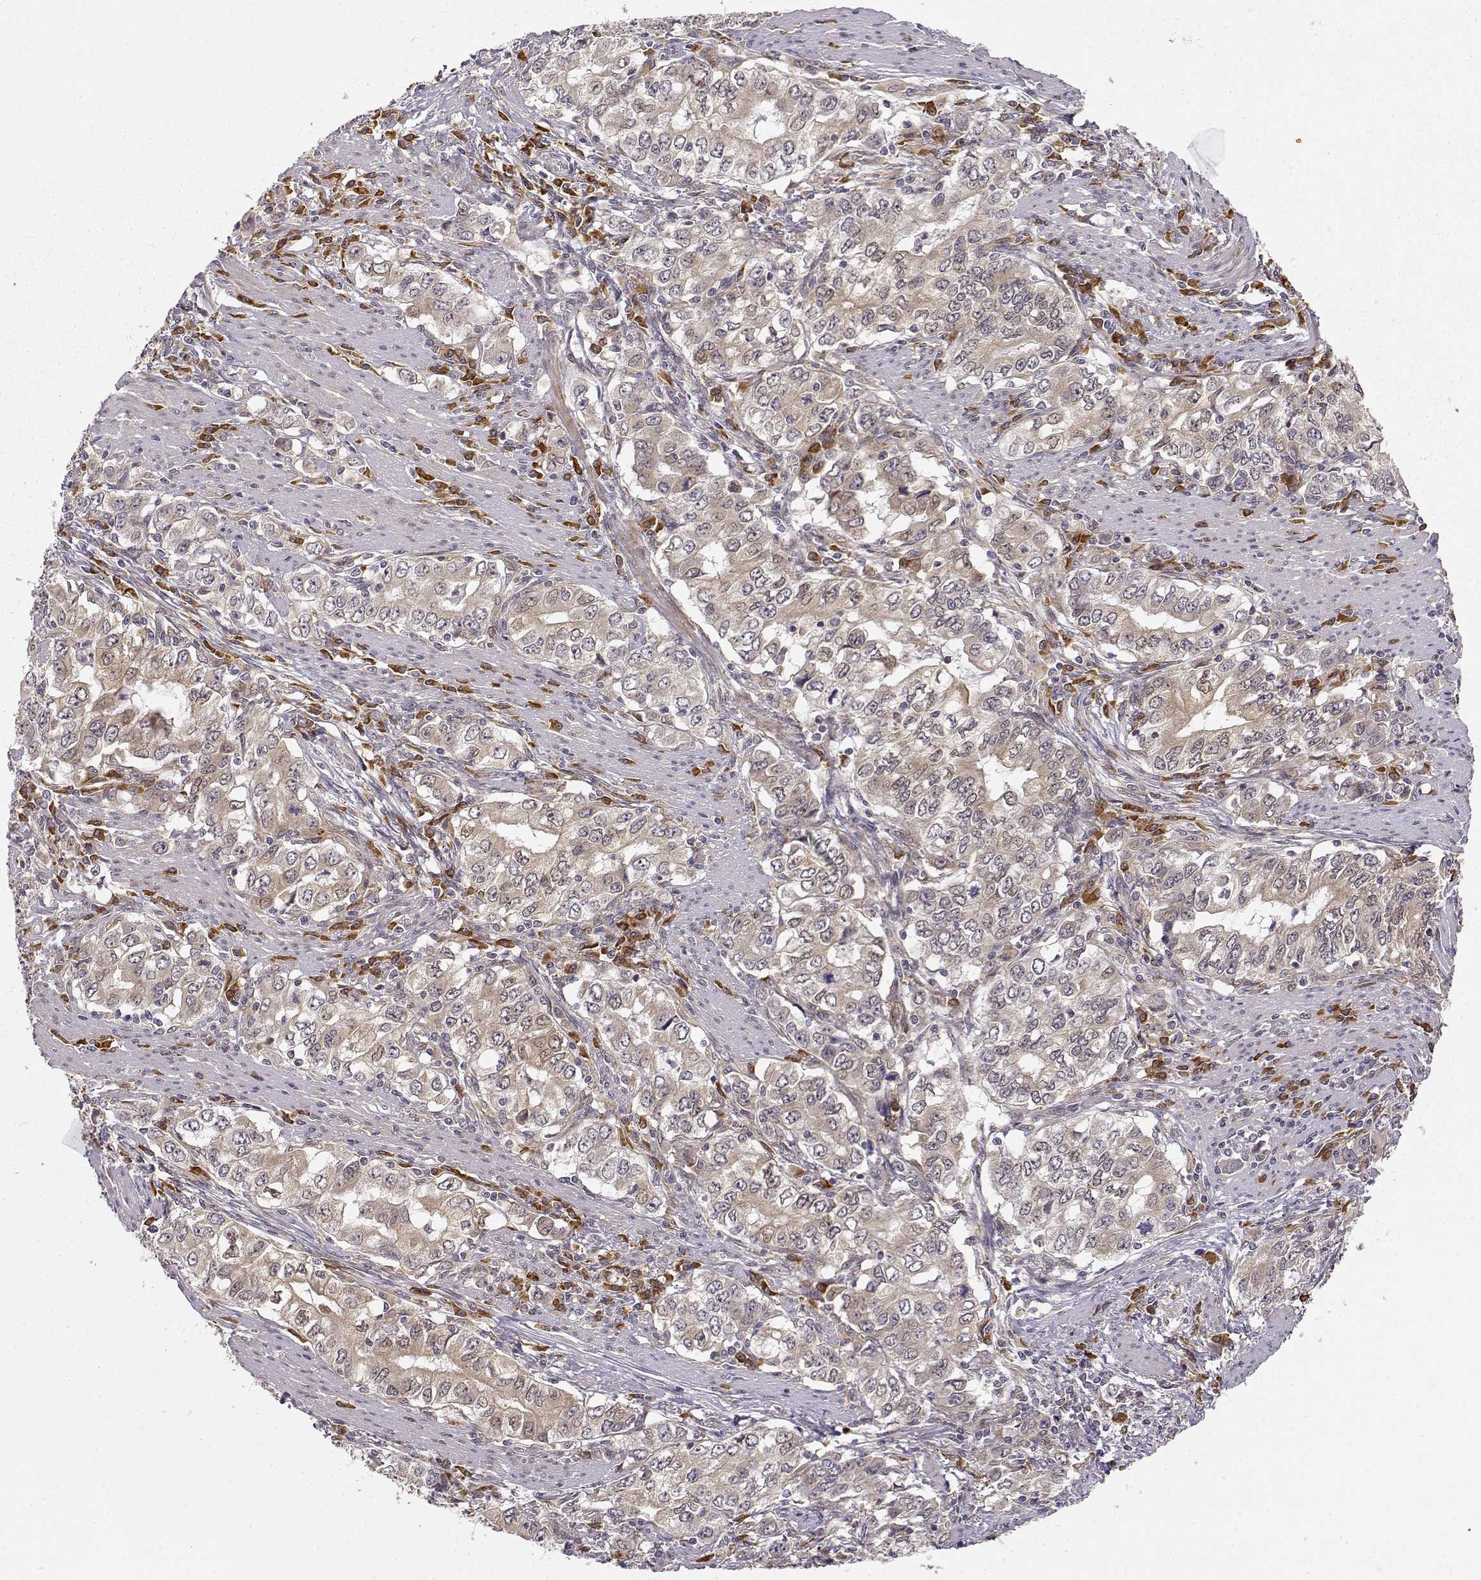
{"staining": {"intensity": "weak", "quantity": "25%-75%", "location": "cytoplasmic/membranous"}, "tissue": "stomach cancer", "cell_type": "Tumor cells", "image_type": "cancer", "snomed": [{"axis": "morphology", "description": "Adenocarcinoma, NOS"}, {"axis": "topography", "description": "Stomach, lower"}], "caption": "This is a micrograph of immunohistochemistry staining of stomach adenocarcinoma, which shows weak positivity in the cytoplasmic/membranous of tumor cells.", "gene": "ERGIC2", "patient": {"sex": "female", "age": 72}}